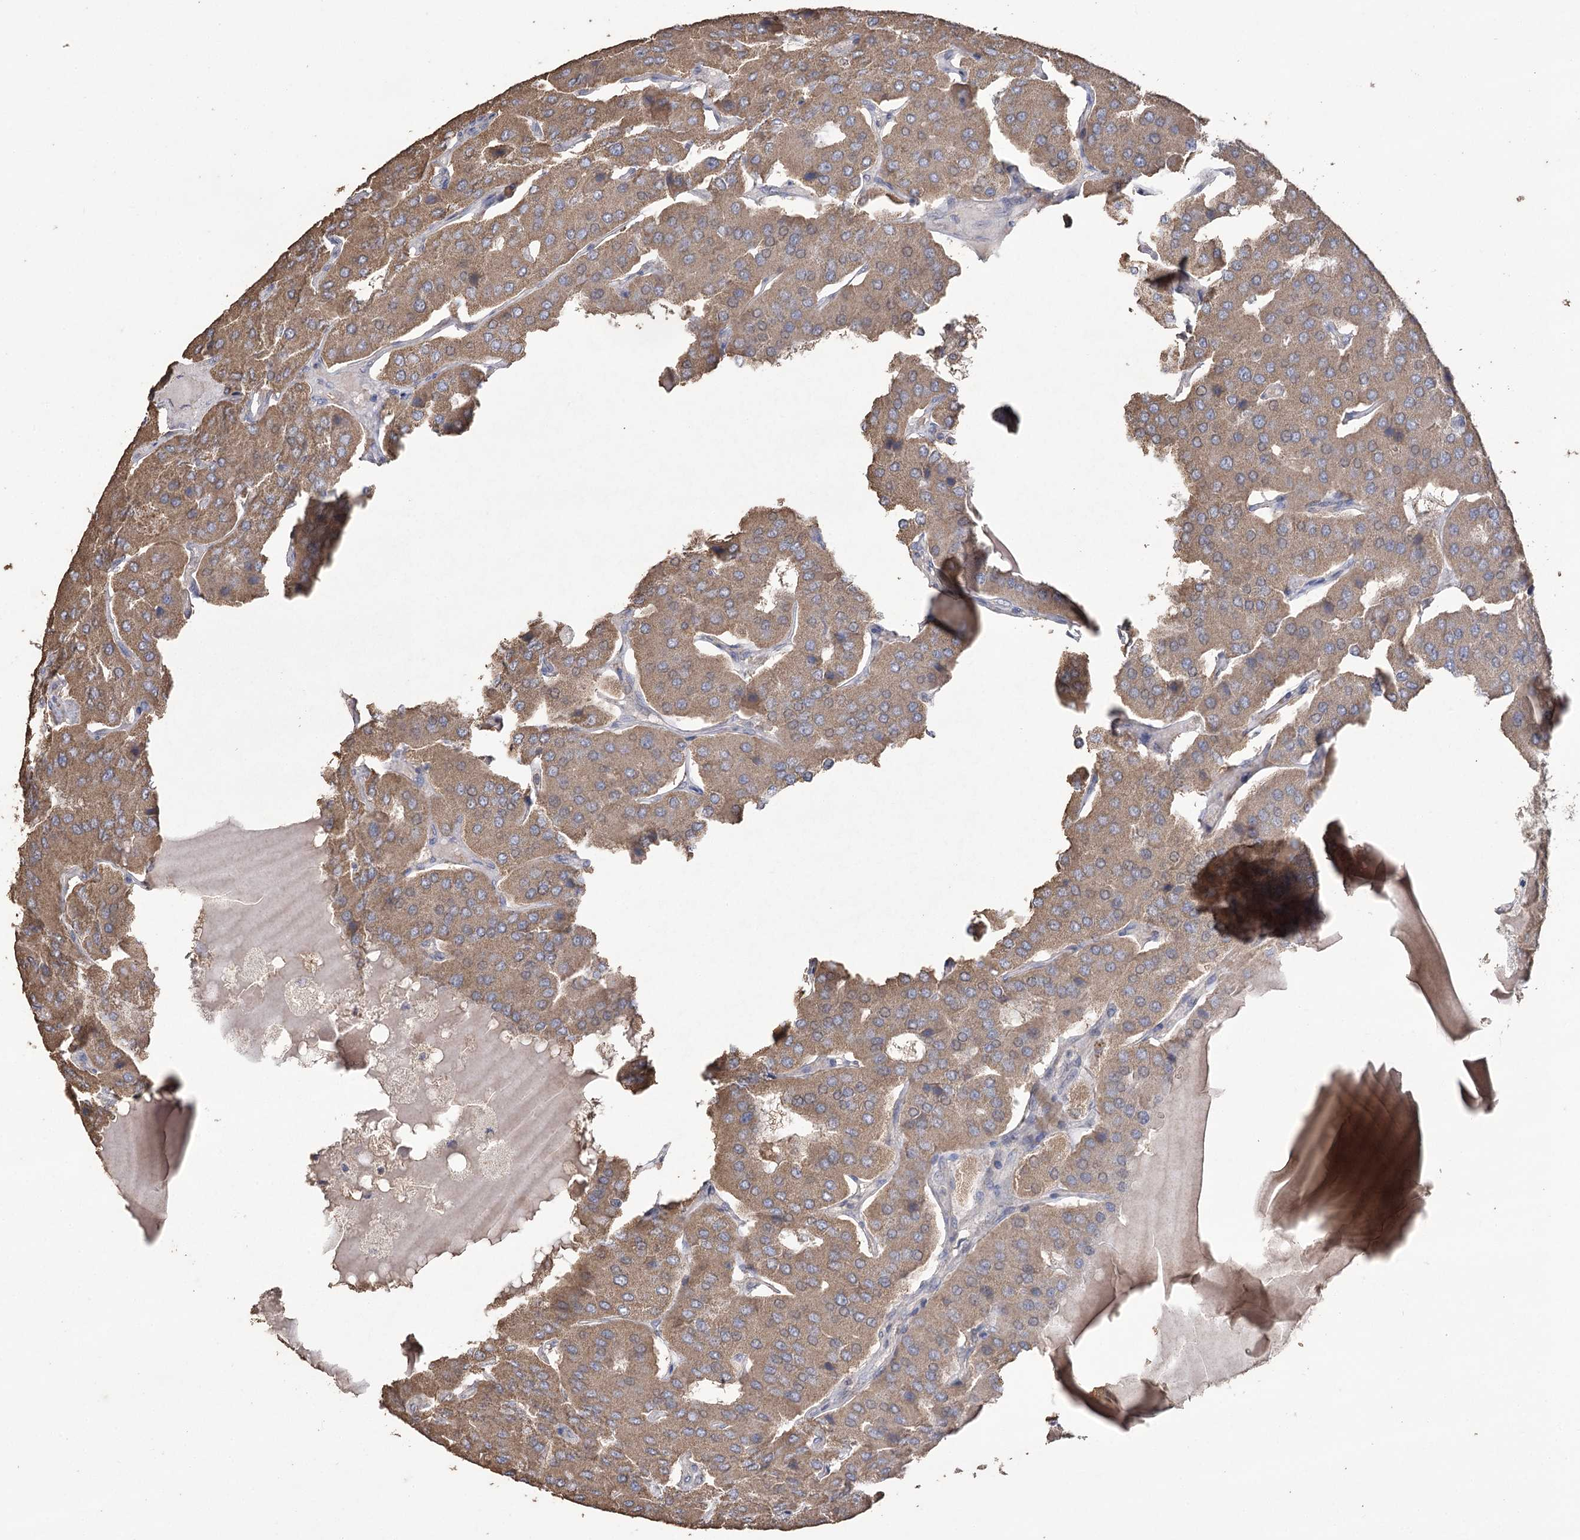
{"staining": {"intensity": "moderate", "quantity": ">75%", "location": "cytoplasmic/membranous"}, "tissue": "parathyroid gland", "cell_type": "Glandular cells", "image_type": "normal", "snomed": [{"axis": "morphology", "description": "Normal tissue, NOS"}, {"axis": "morphology", "description": "Adenoma, NOS"}, {"axis": "topography", "description": "Parathyroid gland"}], "caption": "Parathyroid gland stained with a protein marker shows moderate staining in glandular cells.", "gene": "IREB2", "patient": {"sex": "female", "age": 86}}